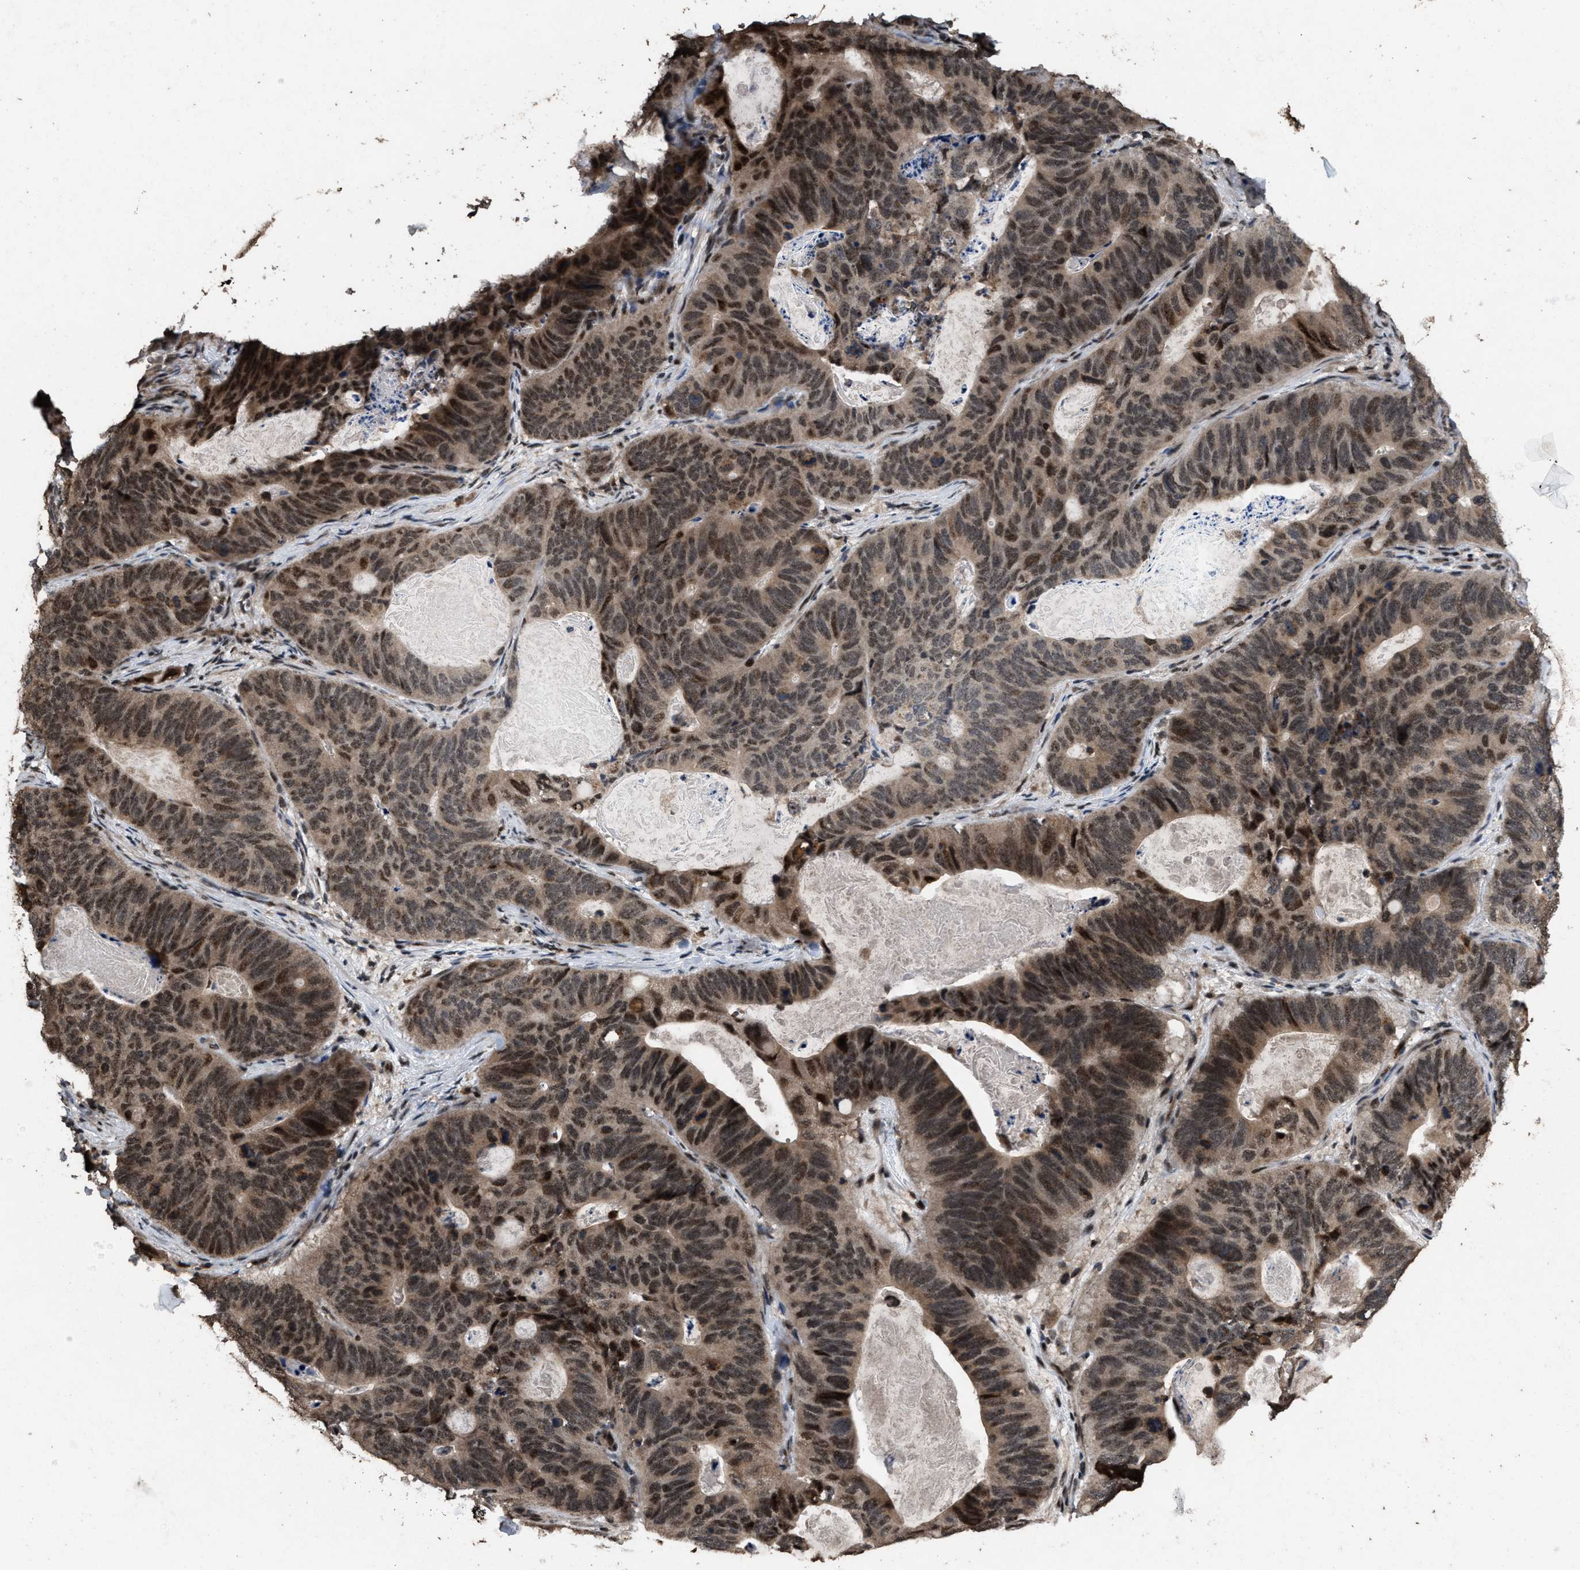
{"staining": {"intensity": "moderate", "quantity": ">75%", "location": "cytoplasmic/membranous,nuclear"}, "tissue": "stomach cancer", "cell_type": "Tumor cells", "image_type": "cancer", "snomed": [{"axis": "morphology", "description": "Normal tissue, NOS"}, {"axis": "morphology", "description": "Adenocarcinoma, NOS"}, {"axis": "topography", "description": "Stomach"}], "caption": "A histopathology image showing moderate cytoplasmic/membranous and nuclear positivity in approximately >75% of tumor cells in stomach adenocarcinoma, as visualized by brown immunohistochemical staining.", "gene": "HAUS6", "patient": {"sex": "female", "age": 89}}